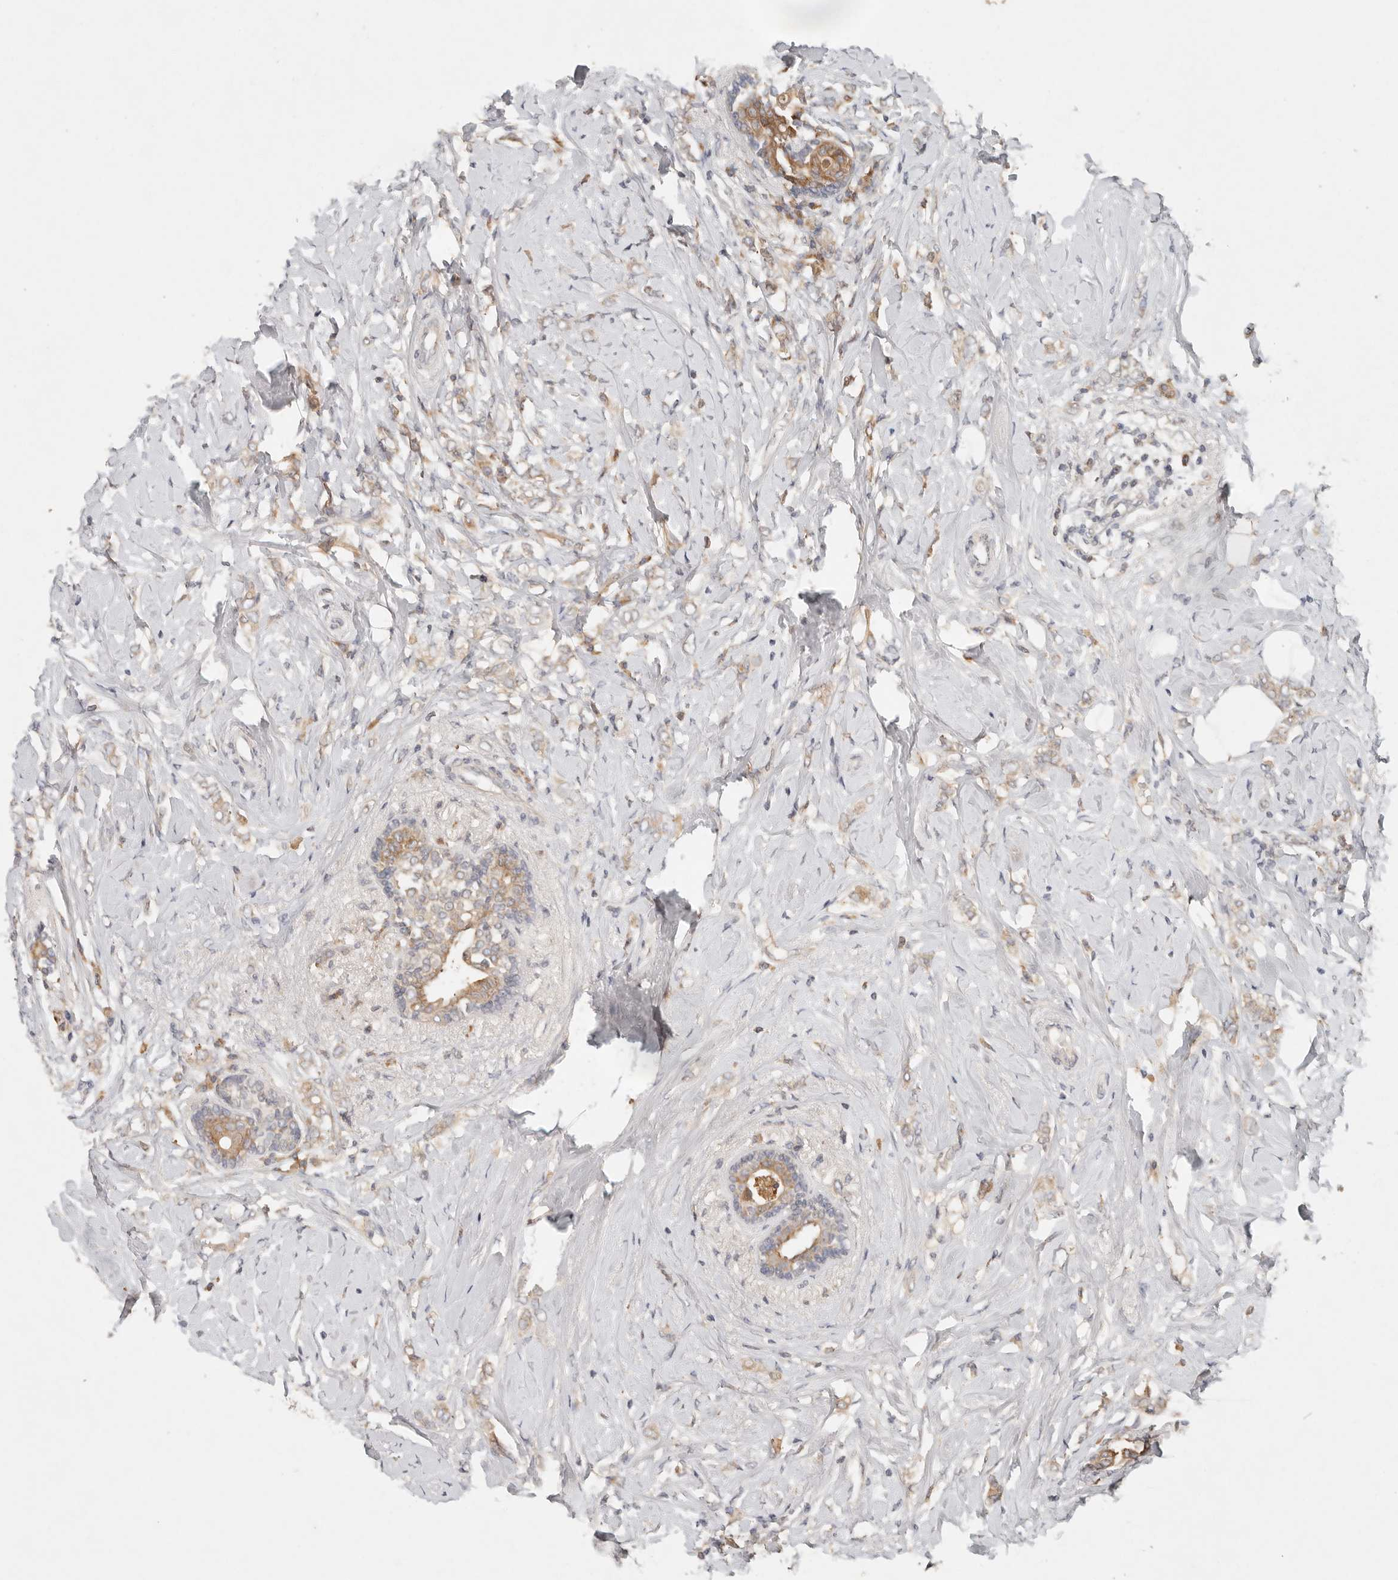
{"staining": {"intensity": "weak", "quantity": ">75%", "location": "cytoplasmic/membranous"}, "tissue": "breast cancer", "cell_type": "Tumor cells", "image_type": "cancer", "snomed": [{"axis": "morphology", "description": "Normal tissue, NOS"}, {"axis": "morphology", "description": "Lobular carcinoma"}, {"axis": "topography", "description": "Breast"}], "caption": "Immunohistochemistry (IHC) staining of breast cancer (lobular carcinoma), which exhibits low levels of weak cytoplasmic/membranous staining in about >75% of tumor cells indicating weak cytoplasmic/membranous protein staining. The staining was performed using DAB (3,3'-diaminobenzidine) (brown) for protein detection and nuclei were counterstained in hematoxylin (blue).", "gene": "ARHGEF10L", "patient": {"sex": "female", "age": 47}}